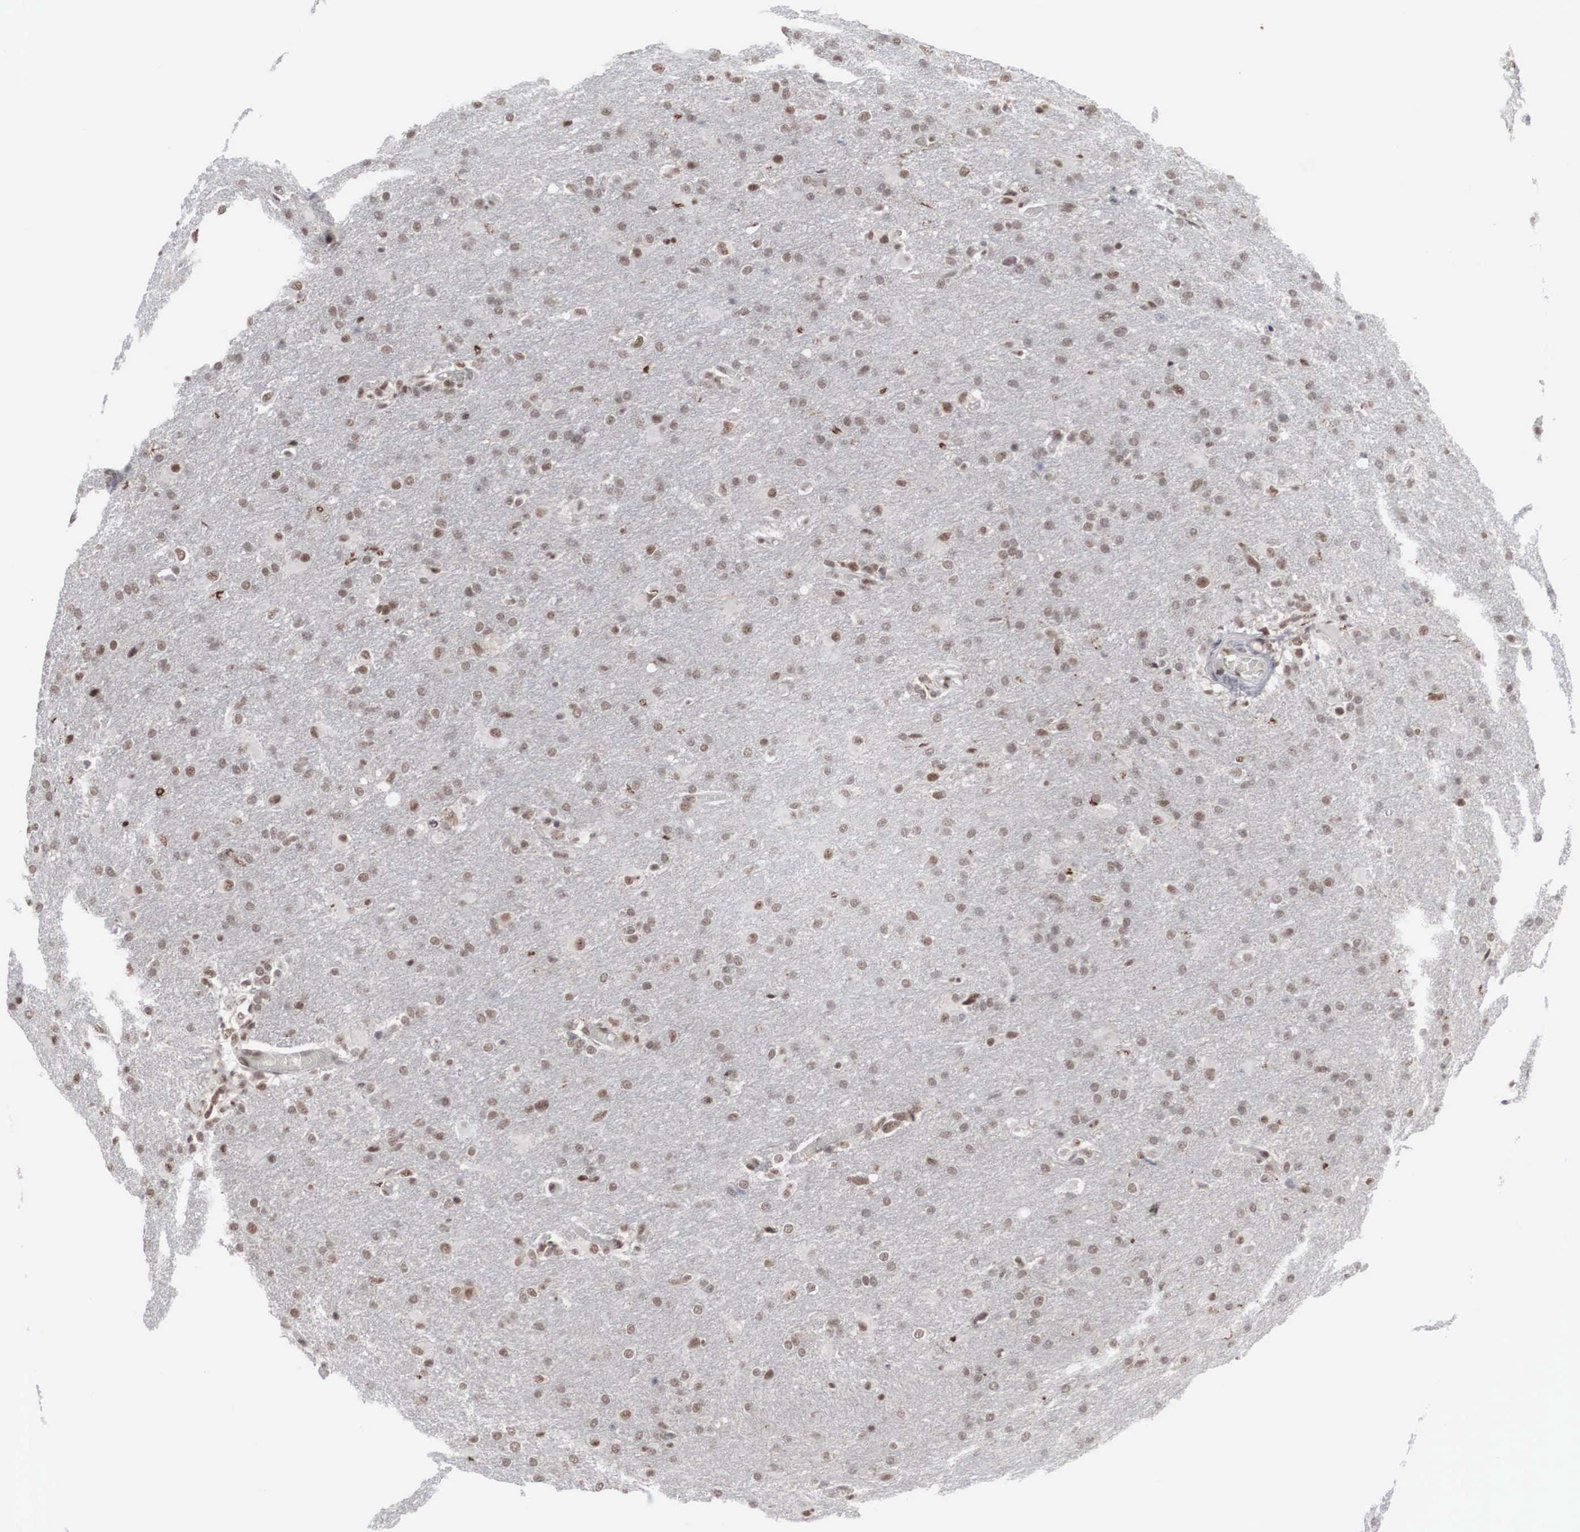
{"staining": {"intensity": "weak", "quantity": "25%-75%", "location": "nuclear"}, "tissue": "glioma", "cell_type": "Tumor cells", "image_type": "cancer", "snomed": [{"axis": "morphology", "description": "Glioma, malignant, High grade"}, {"axis": "topography", "description": "Brain"}], "caption": "Malignant high-grade glioma stained for a protein reveals weak nuclear positivity in tumor cells.", "gene": "AUTS2", "patient": {"sex": "male", "age": 68}}